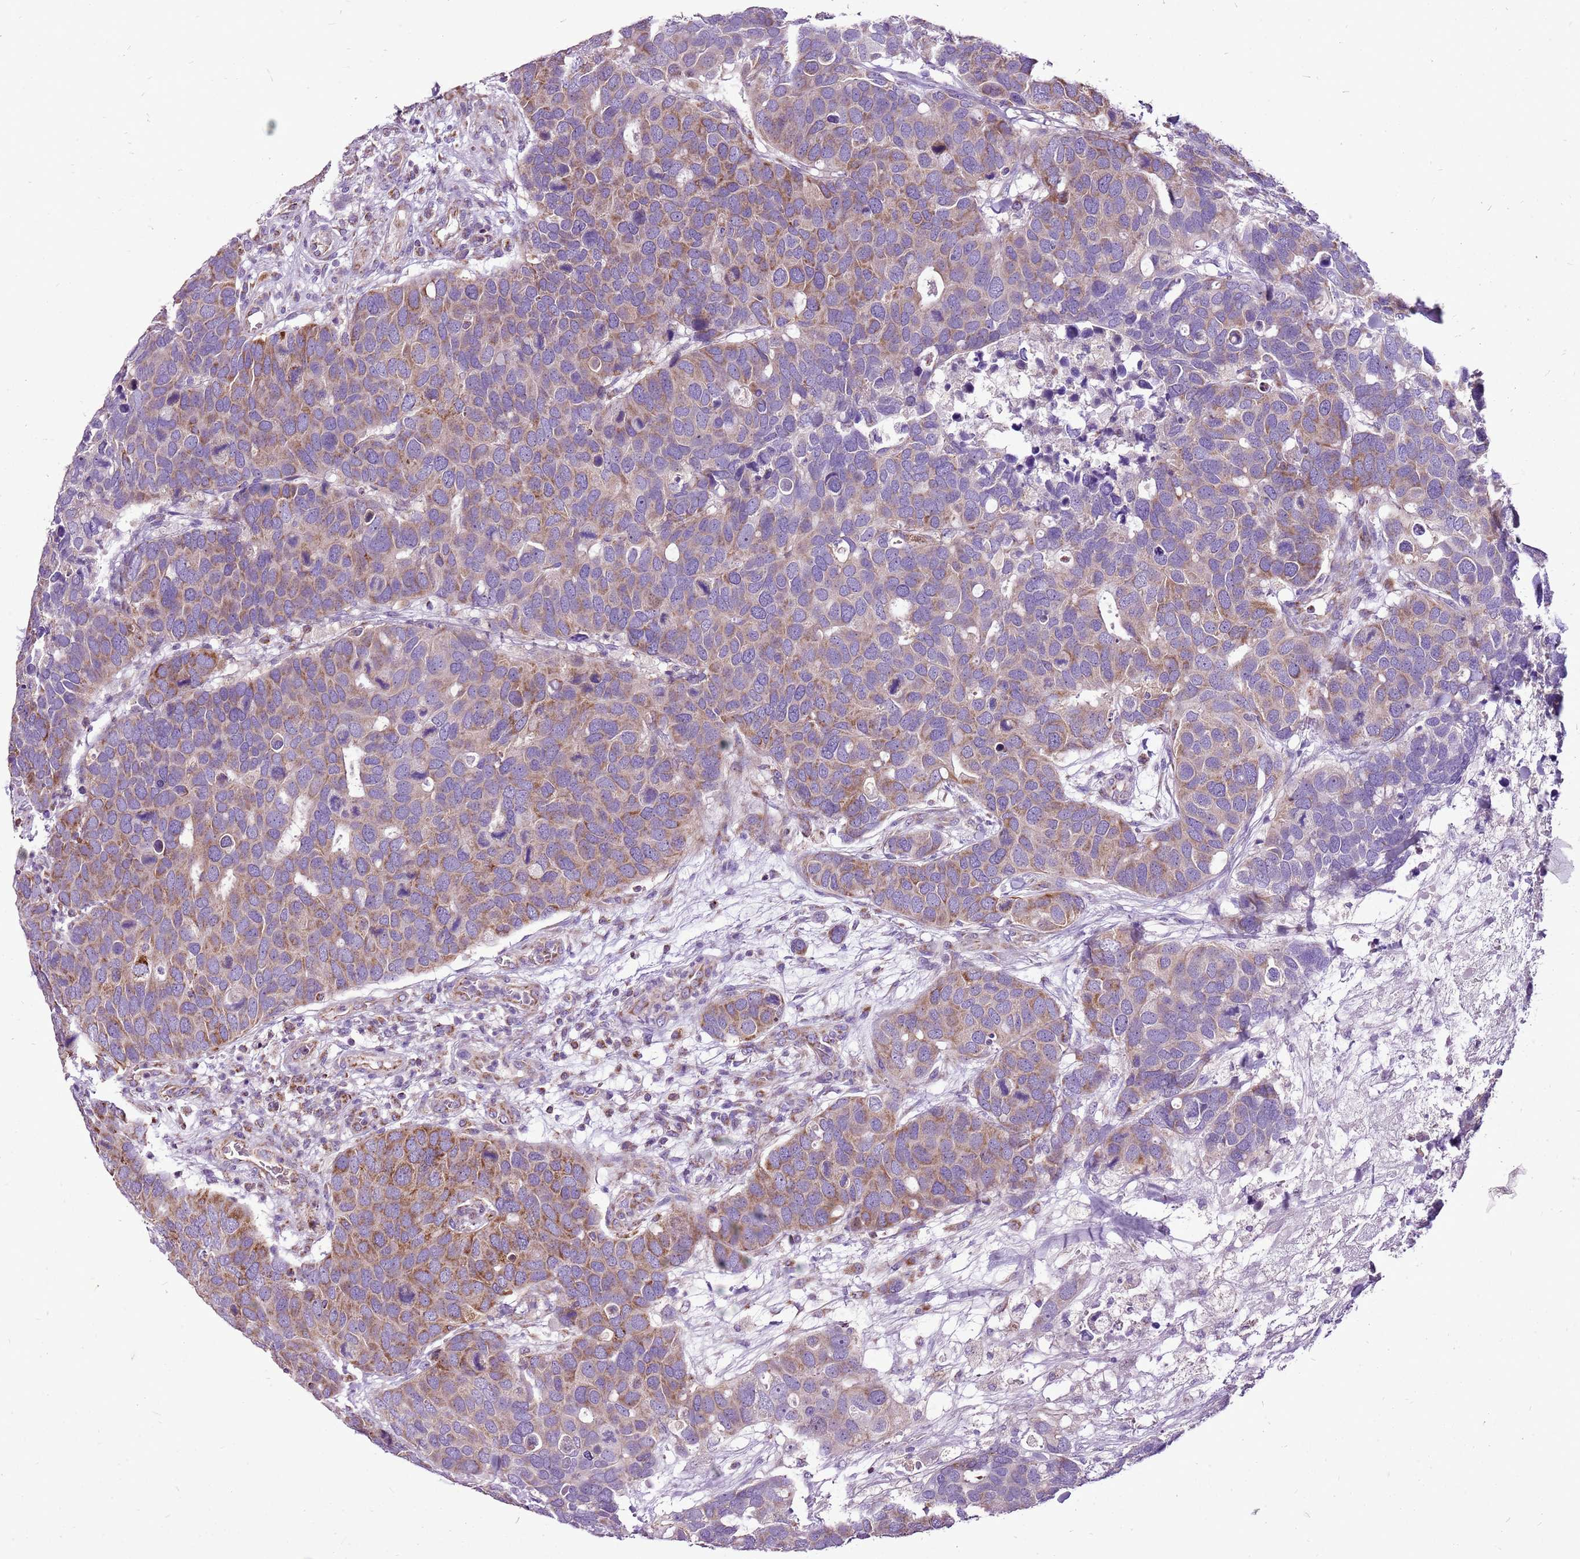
{"staining": {"intensity": "moderate", "quantity": "<25%", "location": "cytoplasmic/membranous"}, "tissue": "breast cancer", "cell_type": "Tumor cells", "image_type": "cancer", "snomed": [{"axis": "morphology", "description": "Duct carcinoma"}, {"axis": "topography", "description": "Breast"}], "caption": "Tumor cells demonstrate low levels of moderate cytoplasmic/membranous expression in approximately <25% of cells in human breast invasive ductal carcinoma.", "gene": "GCDH", "patient": {"sex": "female", "age": 83}}